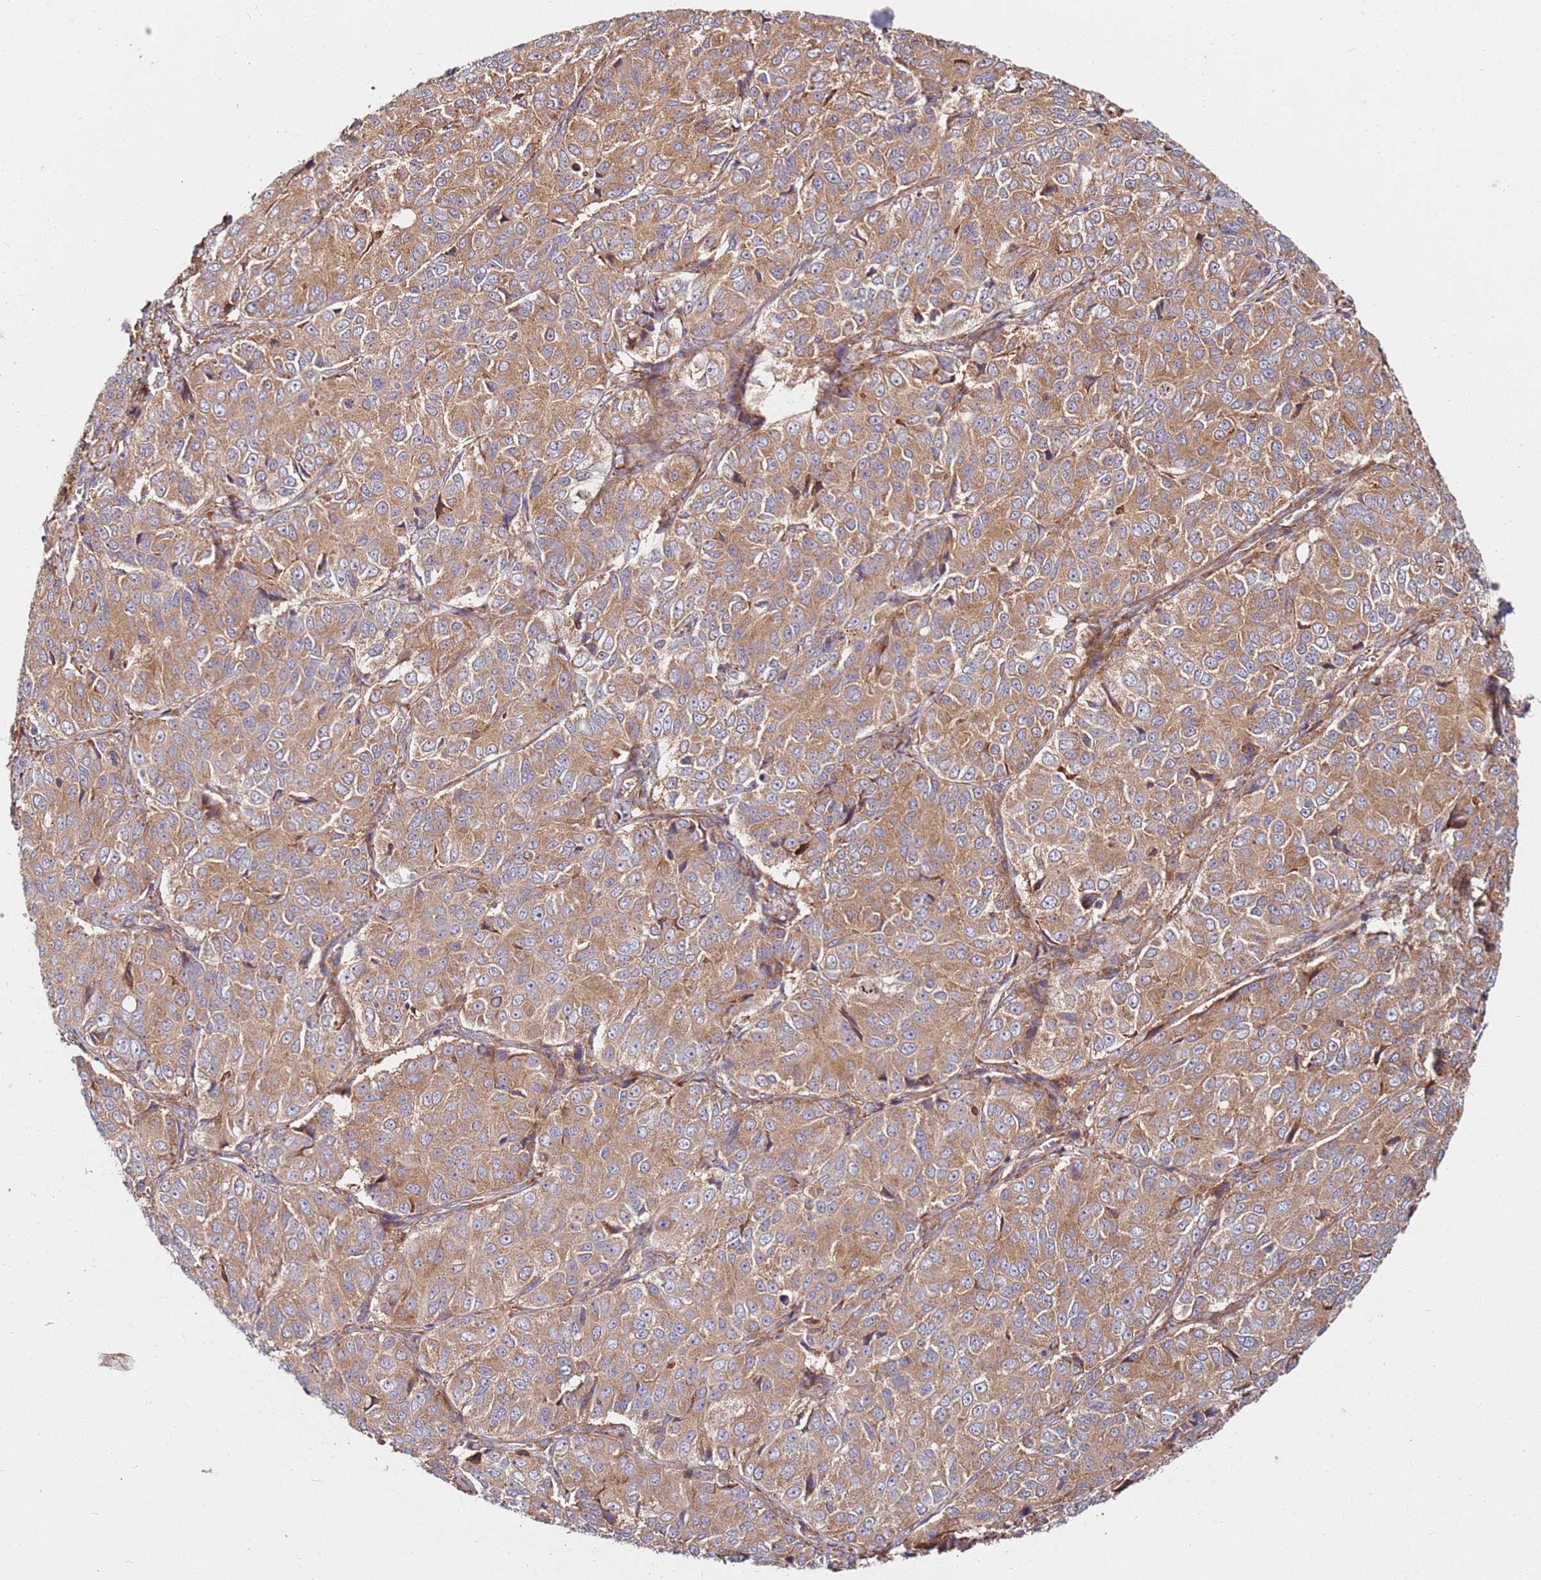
{"staining": {"intensity": "moderate", "quantity": ">75%", "location": "cytoplasmic/membranous"}, "tissue": "ovarian cancer", "cell_type": "Tumor cells", "image_type": "cancer", "snomed": [{"axis": "morphology", "description": "Carcinoma, endometroid"}, {"axis": "topography", "description": "Ovary"}], "caption": "Immunohistochemical staining of endometroid carcinoma (ovarian) displays moderate cytoplasmic/membranous protein staining in about >75% of tumor cells.", "gene": "RPS3A", "patient": {"sex": "female", "age": 51}}